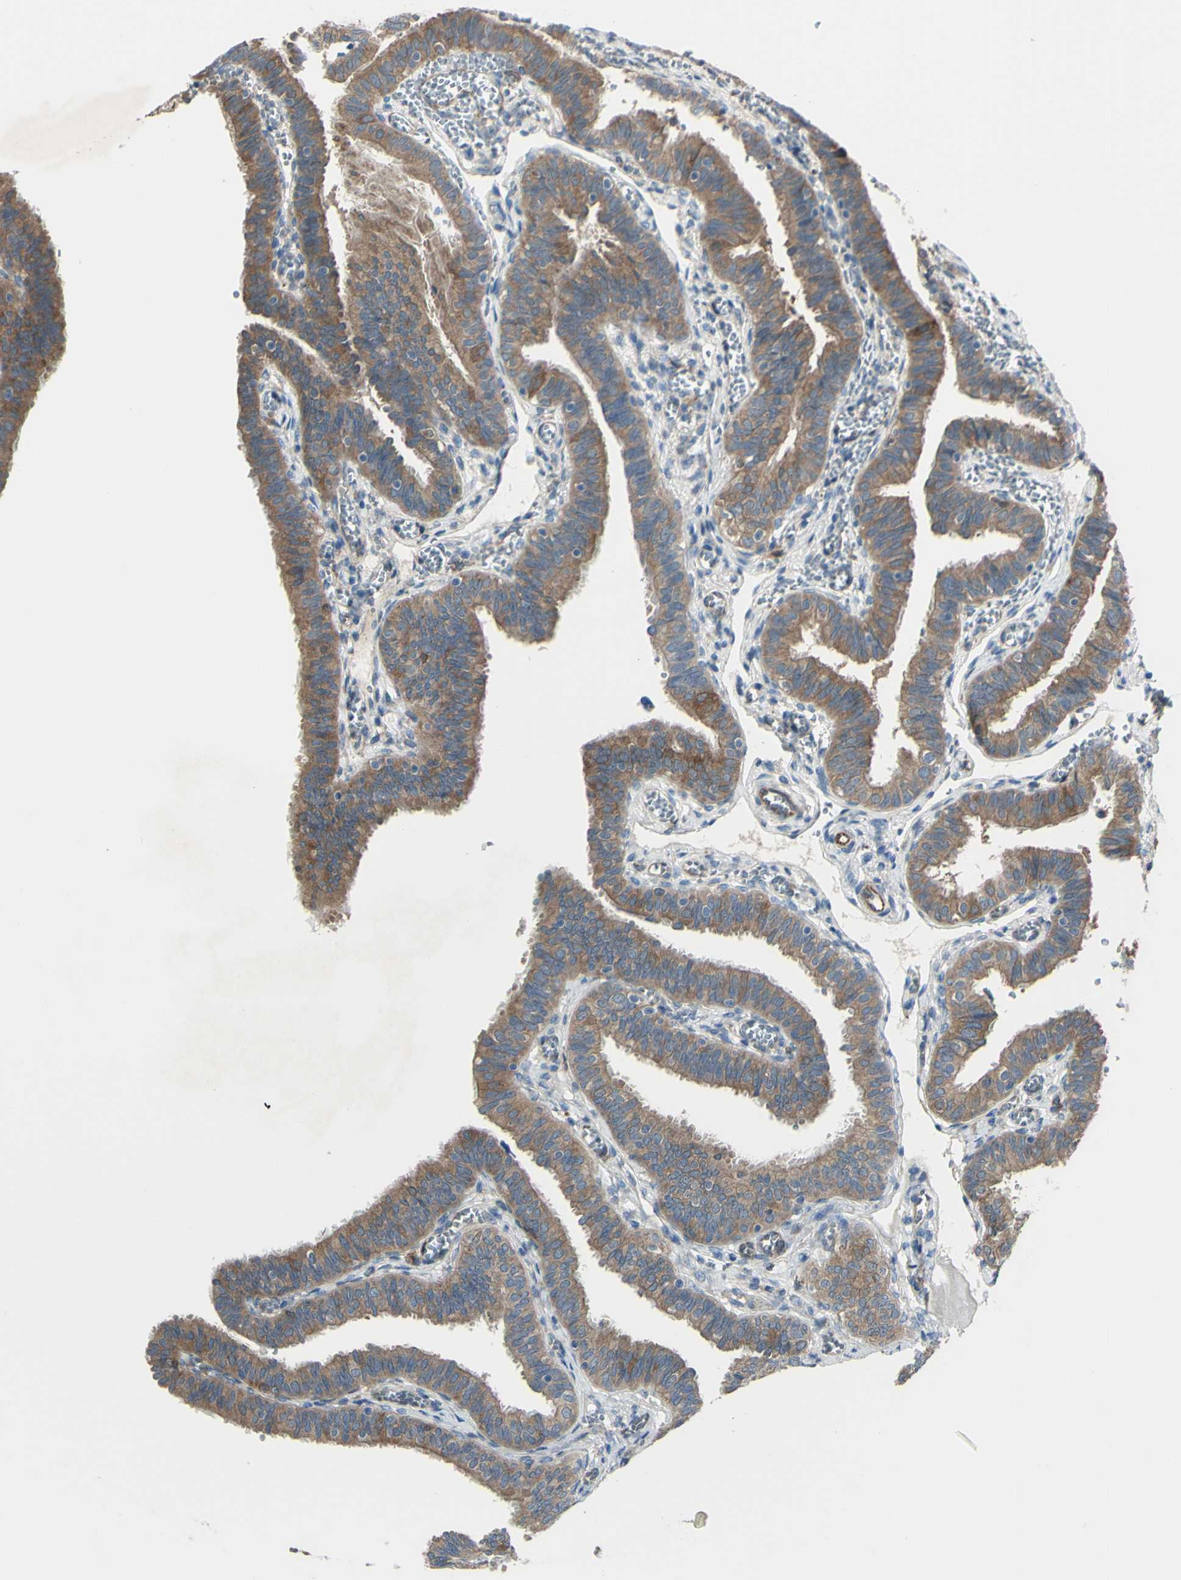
{"staining": {"intensity": "moderate", "quantity": ">75%", "location": "cytoplasmic/membranous"}, "tissue": "fallopian tube", "cell_type": "Glandular cells", "image_type": "normal", "snomed": [{"axis": "morphology", "description": "Normal tissue, NOS"}, {"axis": "topography", "description": "Fallopian tube"}], "caption": "Fallopian tube stained with immunohistochemistry (IHC) demonstrates moderate cytoplasmic/membranous staining in about >75% of glandular cells.", "gene": "IGSF9B", "patient": {"sex": "female", "age": 46}}